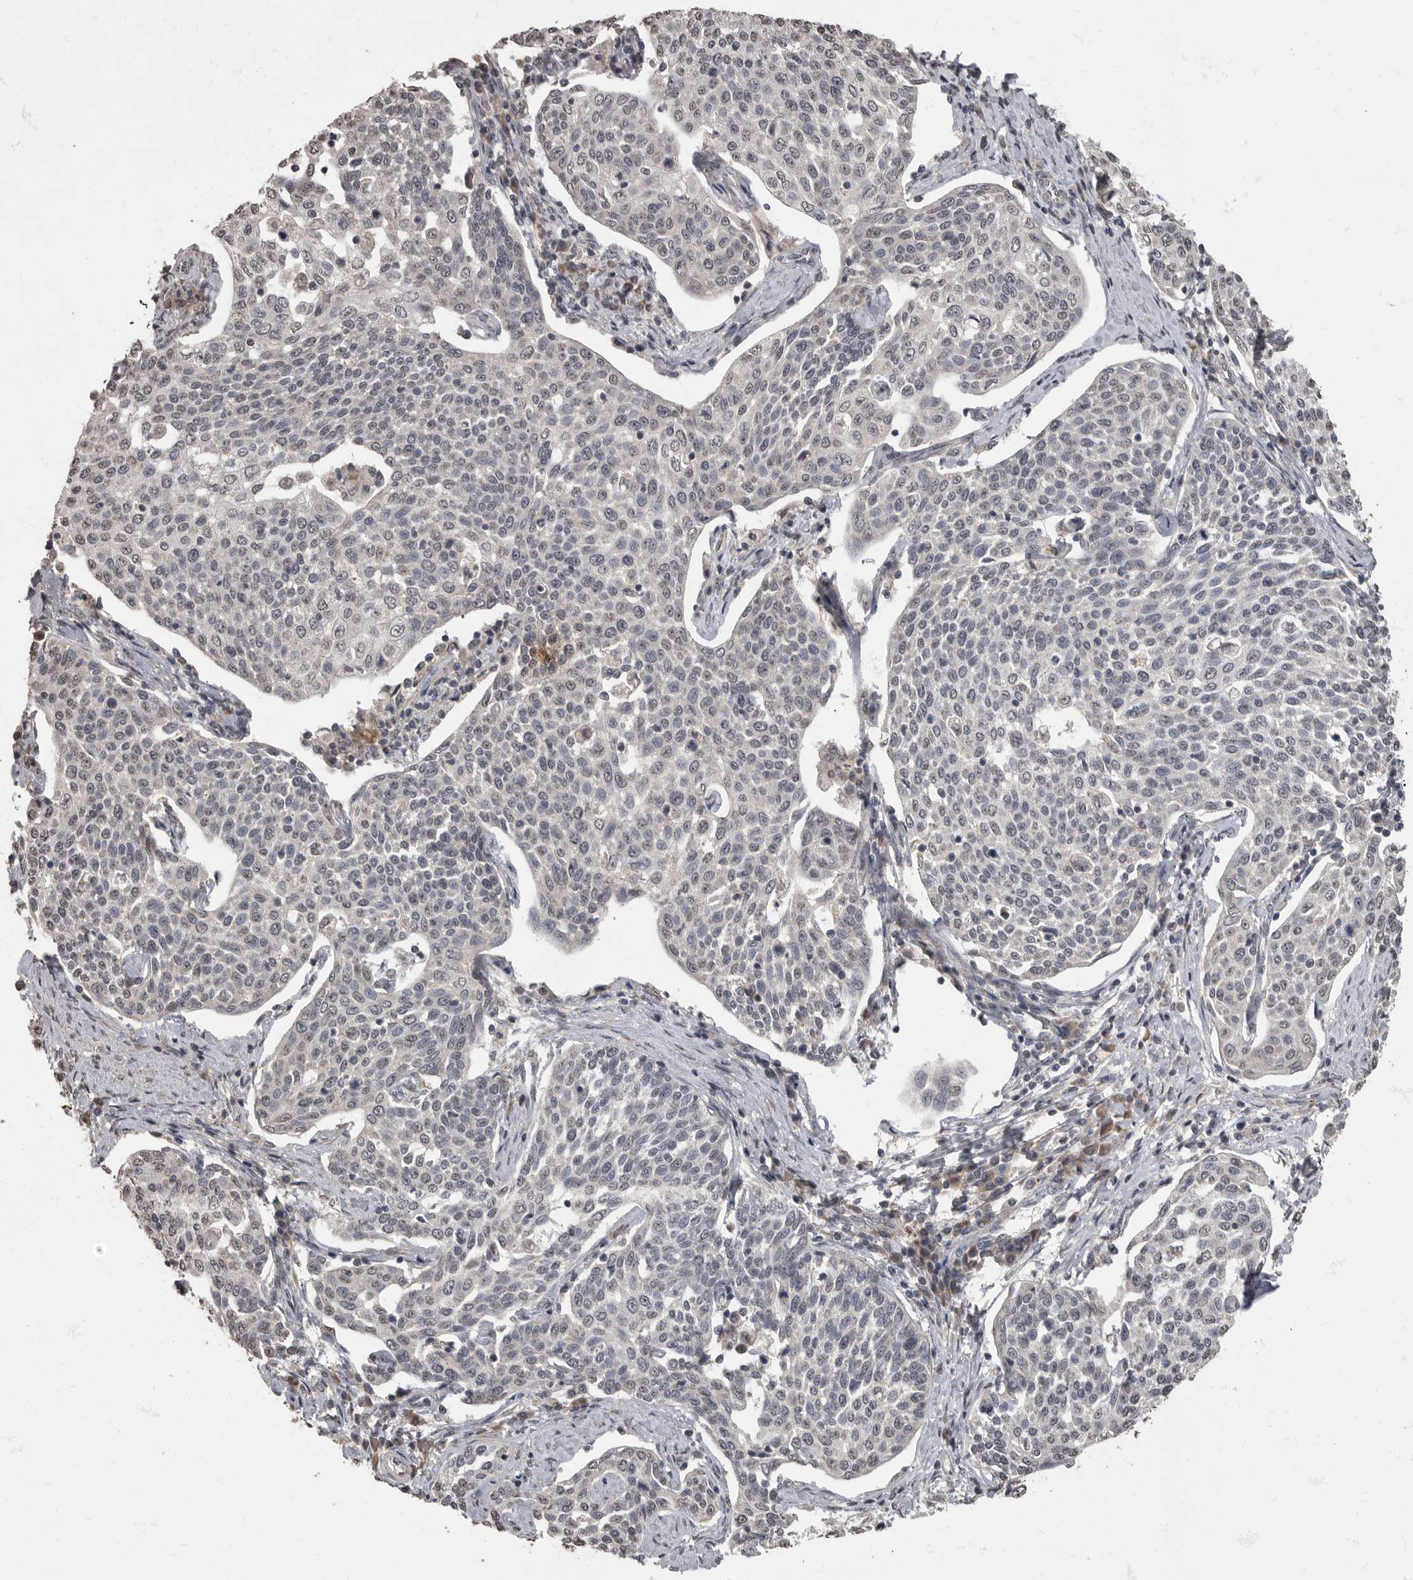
{"staining": {"intensity": "negative", "quantity": "none", "location": "none"}, "tissue": "cervical cancer", "cell_type": "Tumor cells", "image_type": "cancer", "snomed": [{"axis": "morphology", "description": "Squamous cell carcinoma, NOS"}, {"axis": "topography", "description": "Cervix"}], "caption": "This is an immunohistochemistry (IHC) photomicrograph of human cervical squamous cell carcinoma. There is no staining in tumor cells.", "gene": "MAFG", "patient": {"sex": "female", "age": 34}}